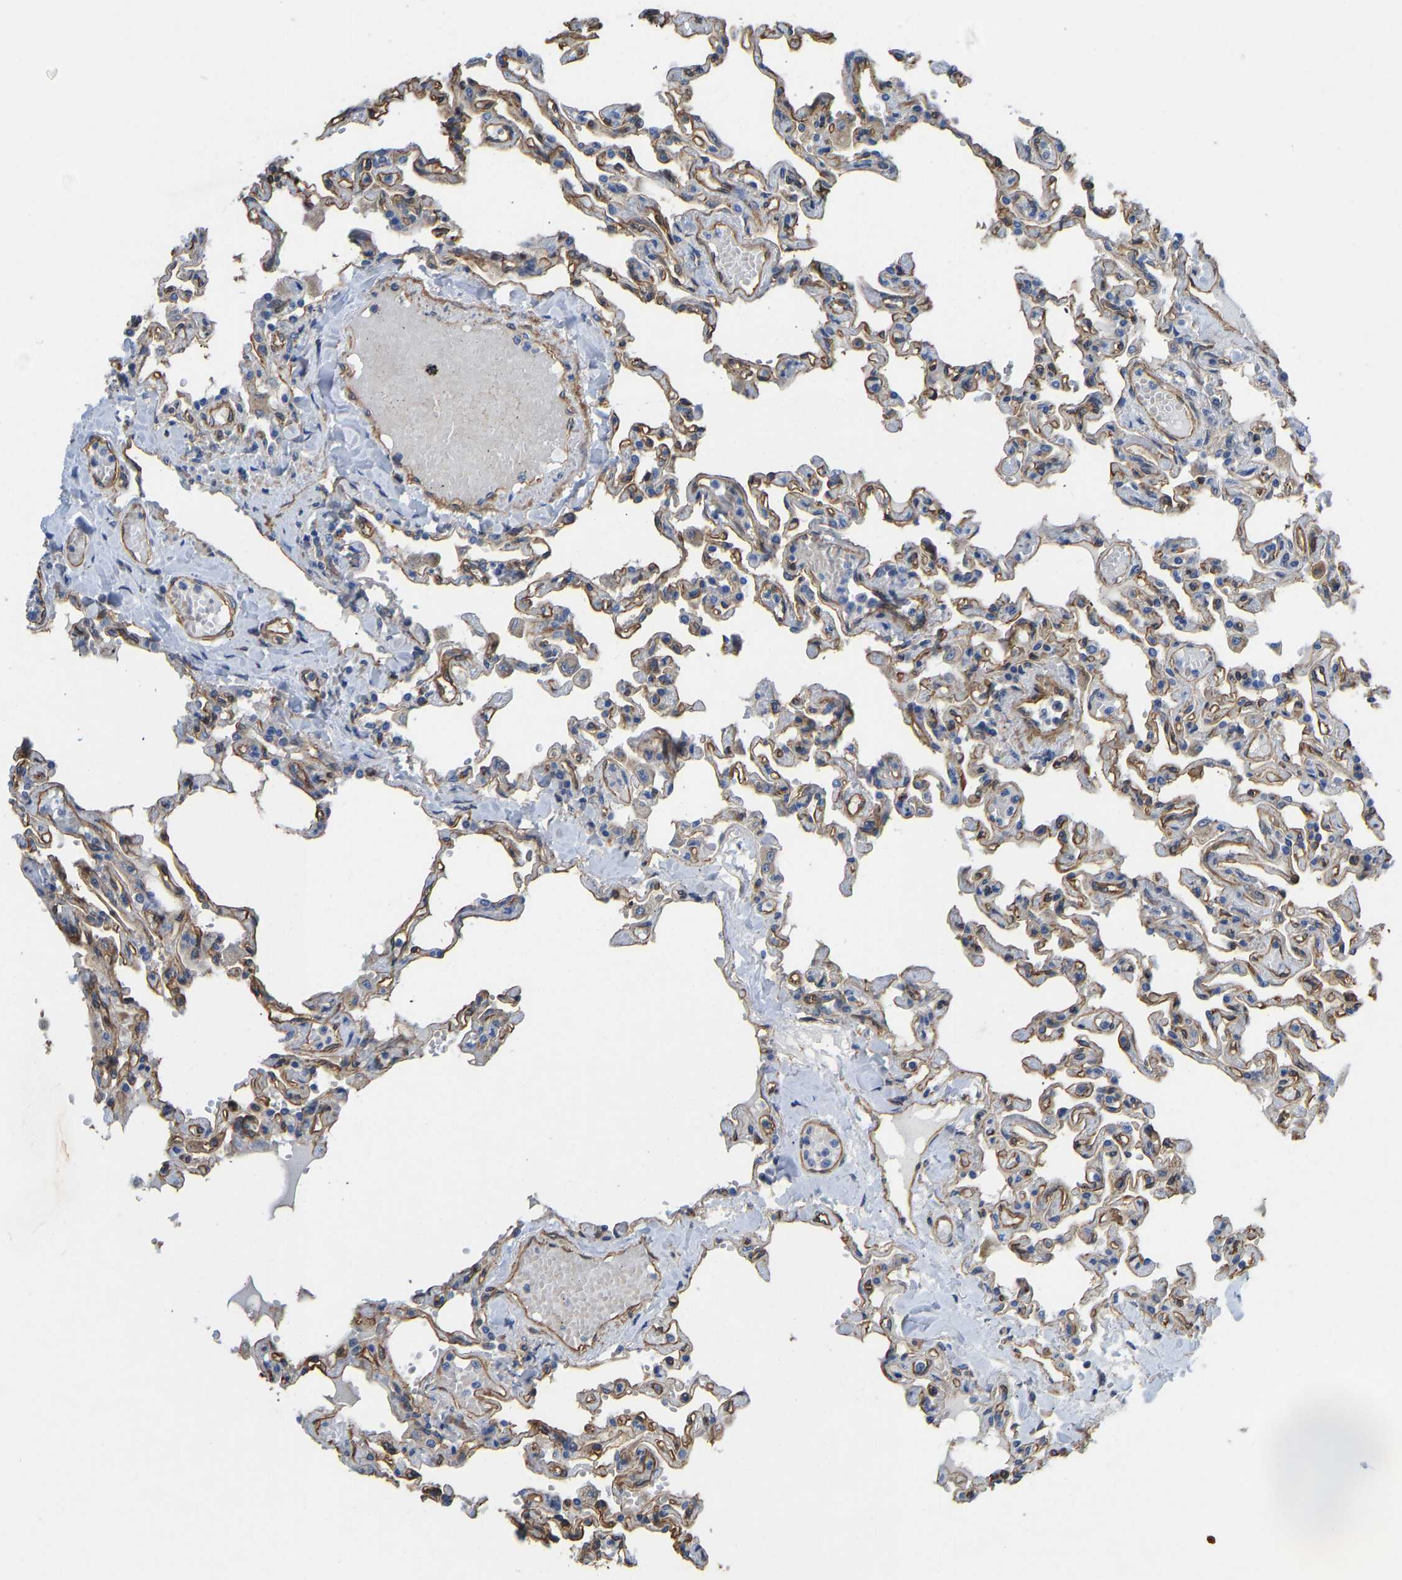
{"staining": {"intensity": "moderate", "quantity": "25%-75%", "location": "cytoplasmic/membranous"}, "tissue": "lung", "cell_type": "Alveolar cells", "image_type": "normal", "snomed": [{"axis": "morphology", "description": "Normal tissue, NOS"}, {"axis": "topography", "description": "Lung"}], "caption": "Alveolar cells reveal medium levels of moderate cytoplasmic/membranous staining in about 25%-75% of cells in benign lung.", "gene": "ELMO2", "patient": {"sex": "male", "age": 21}}